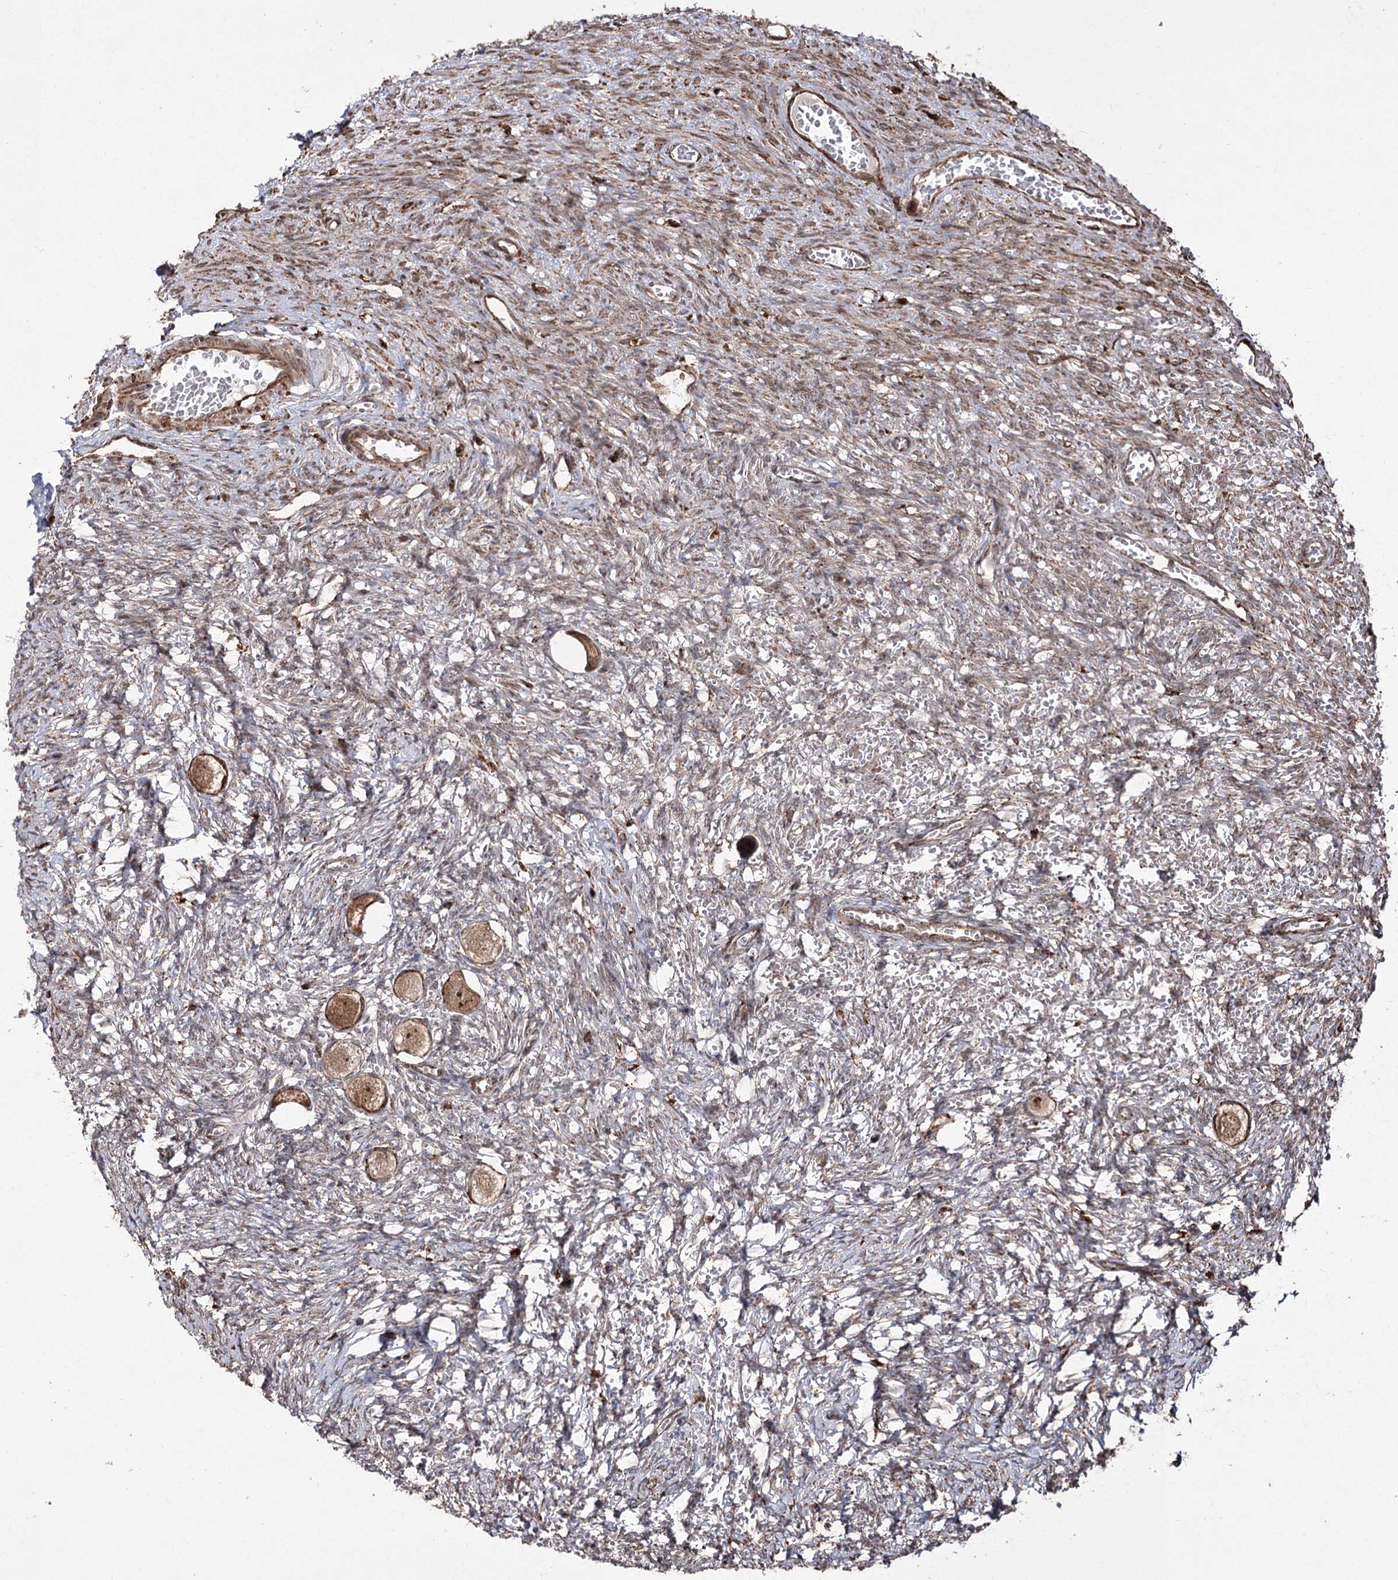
{"staining": {"intensity": "moderate", "quantity": ">75%", "location": "cytoplasmic/membranous"}, "tissue": "ovary", "cell_type": "Follicle cells", "image_type": "normal", "snomed": [{"axis": "morphology", "description": "Normal tissue, NOS"}, {"axis": "topography", "description": "Ovary"}], "caption": "Immunohistochemical staining of unremarkable ovary exhibits medium levels of moderate cytoplasmic/membranous positivity in approximately >75% of follicle cells. (IHC, brightfield microscopy, high magnification).", "gene": "FANCL", "patient": {"sex": "female", "age": 27}}